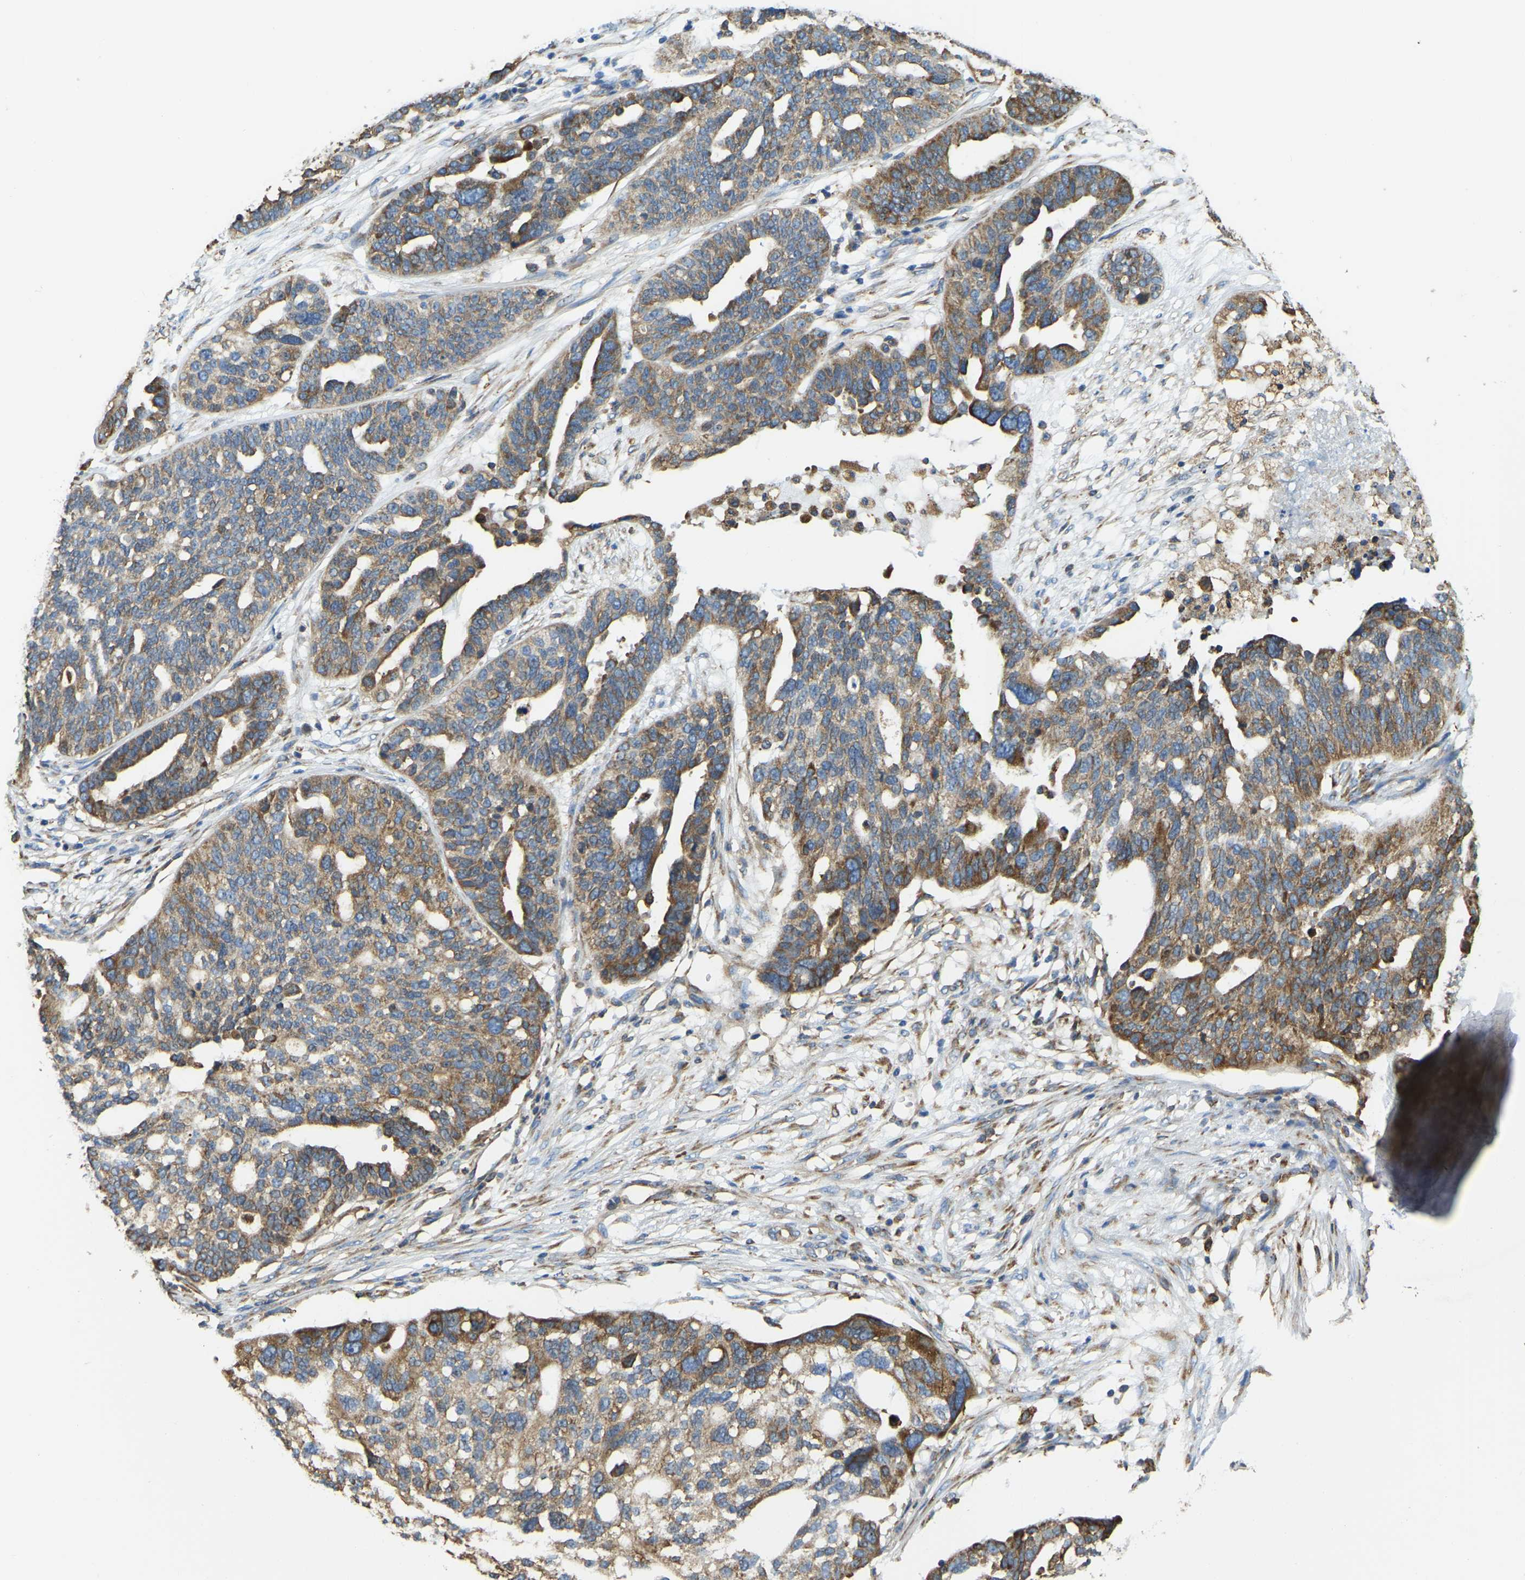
{"staining": {"intensity": "moderate", "quantity": ">75%", "location": "cytoplasmic/membranous"}, "tissue": "ovarian cancer", "cell_type": "Tumor cells", "image_type": "cancer", "snomed": [{"axis": "morphology", "description": "Cystadenocarcinoma, serous, NOS"}, {"axis": "topography", "description": "Ovary"}], "caption": "The image reveals staining of ovarian serous cystadenocarcinoma, revealing moderate cytoplasmic/membranous protein staining (brown color) within tumor cells. (brown staining indicates protein expression, while blue staining denotes nuclei).", "gene": "RNF115", "patient": {"sex": "female", "age": 59}}